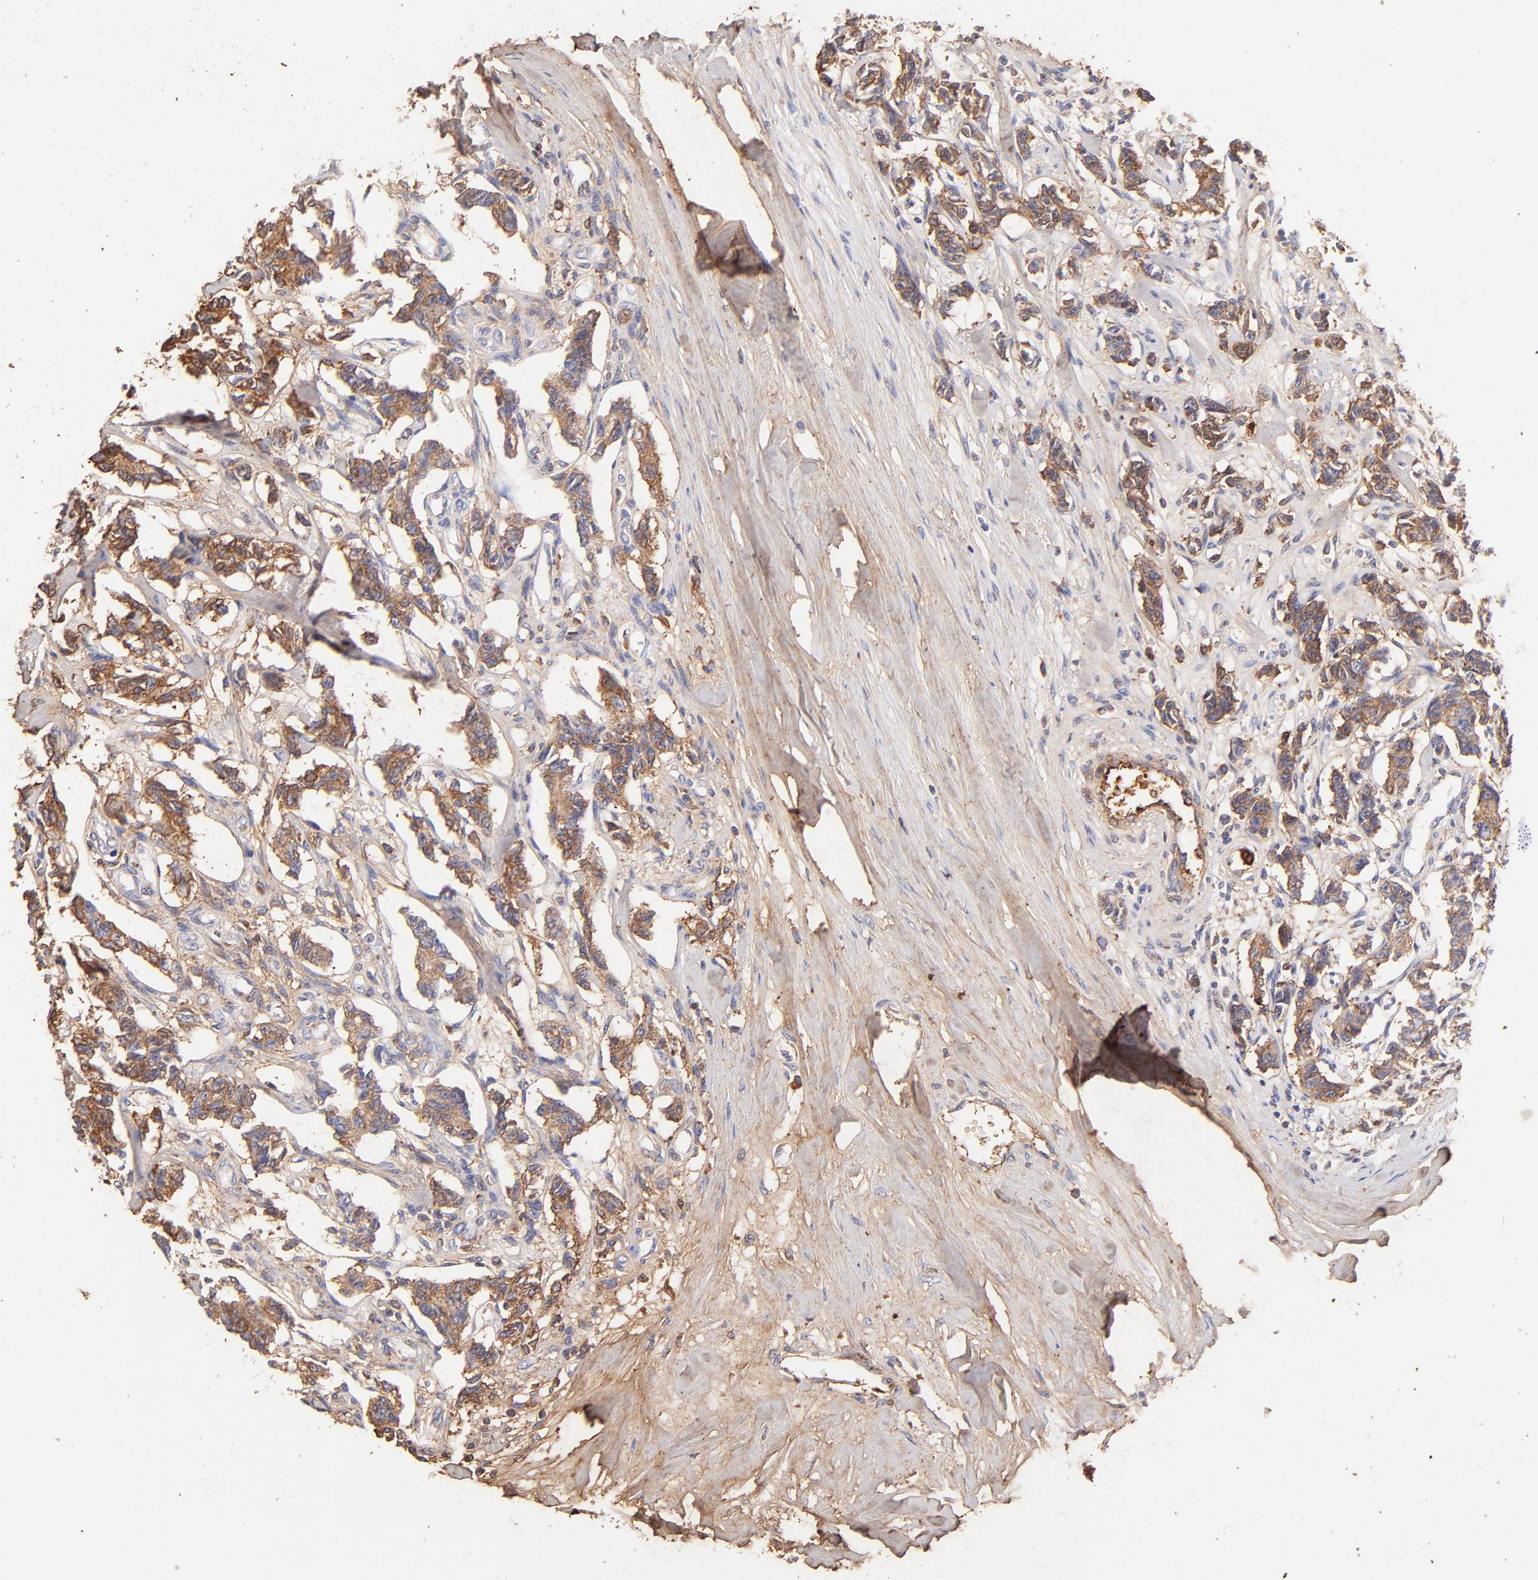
{"staining": {"intensity": "strong", "quantity": ">75%", "location": "cytoplasmic/membranous"}, "tissue": "renal cancer", "cell_type": "Tumor cells", "image_type": "cancer", "snomed": [{"axis": "morphology", "description": "Carcinoid, malignant, NOS"}, {"axis": "topography", "description": "Kidney"}], "caption": "Protein staining exhibits strong cytoplasmic/membranous staining in about >75% of tumor cells in renal cancer.", "gene": "BGN", "patient": {"sex": "female", "age": 41}}